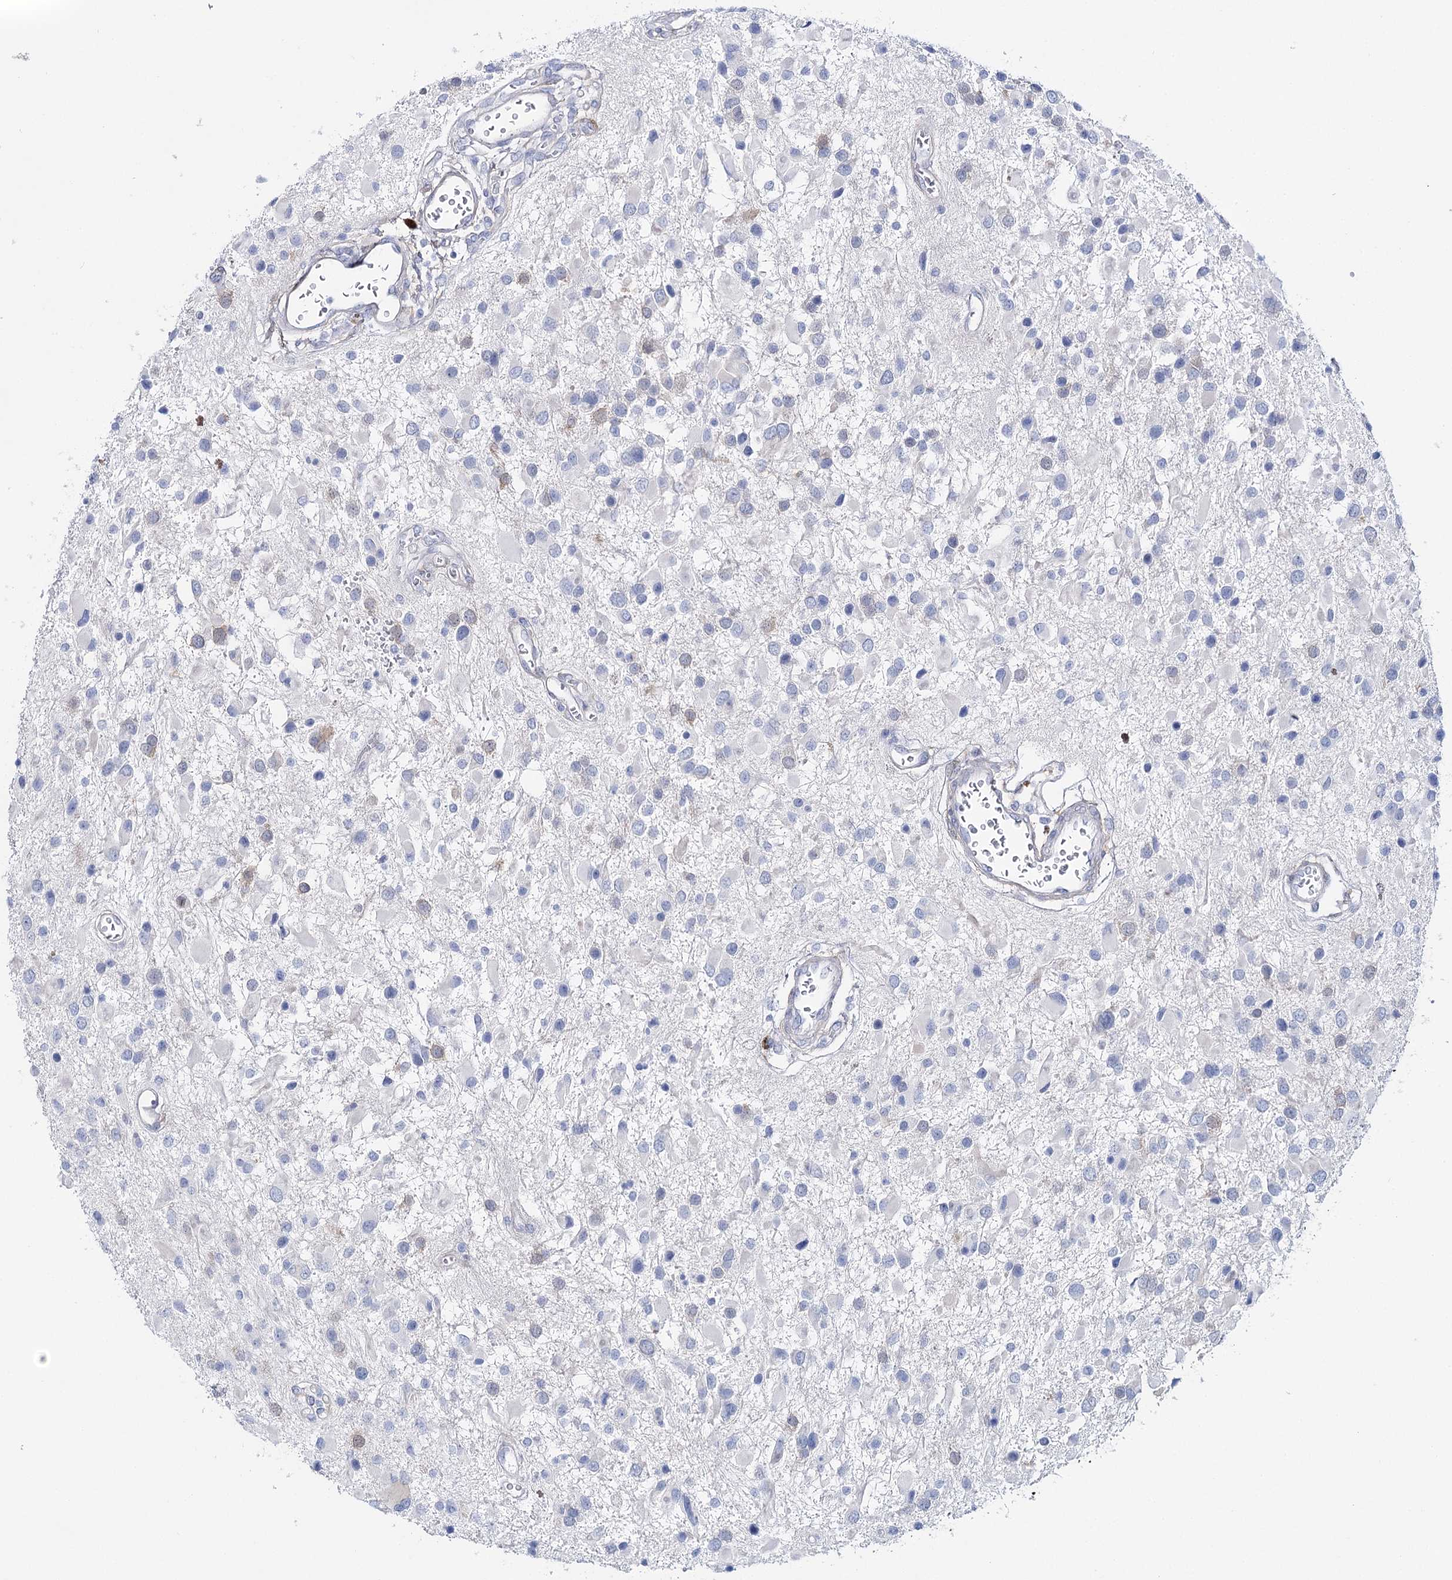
{"staining": {"intensity": "negative", "quantity": "none", "location": "none"}, "tissue": "glioma", "cell_type": "Tumor cells", "image_type": "cancer", "snomed": [{"axis": "morphology", "description": "Glioma, malignant, High grade"}, {"axis": "topography", "description": "Brain"}], "caption": "An image of glioma stained for a protein displays no brown staining in tumor cells.", "gene": "UGDH", "patient": {"sex": "male", "age": 53}}